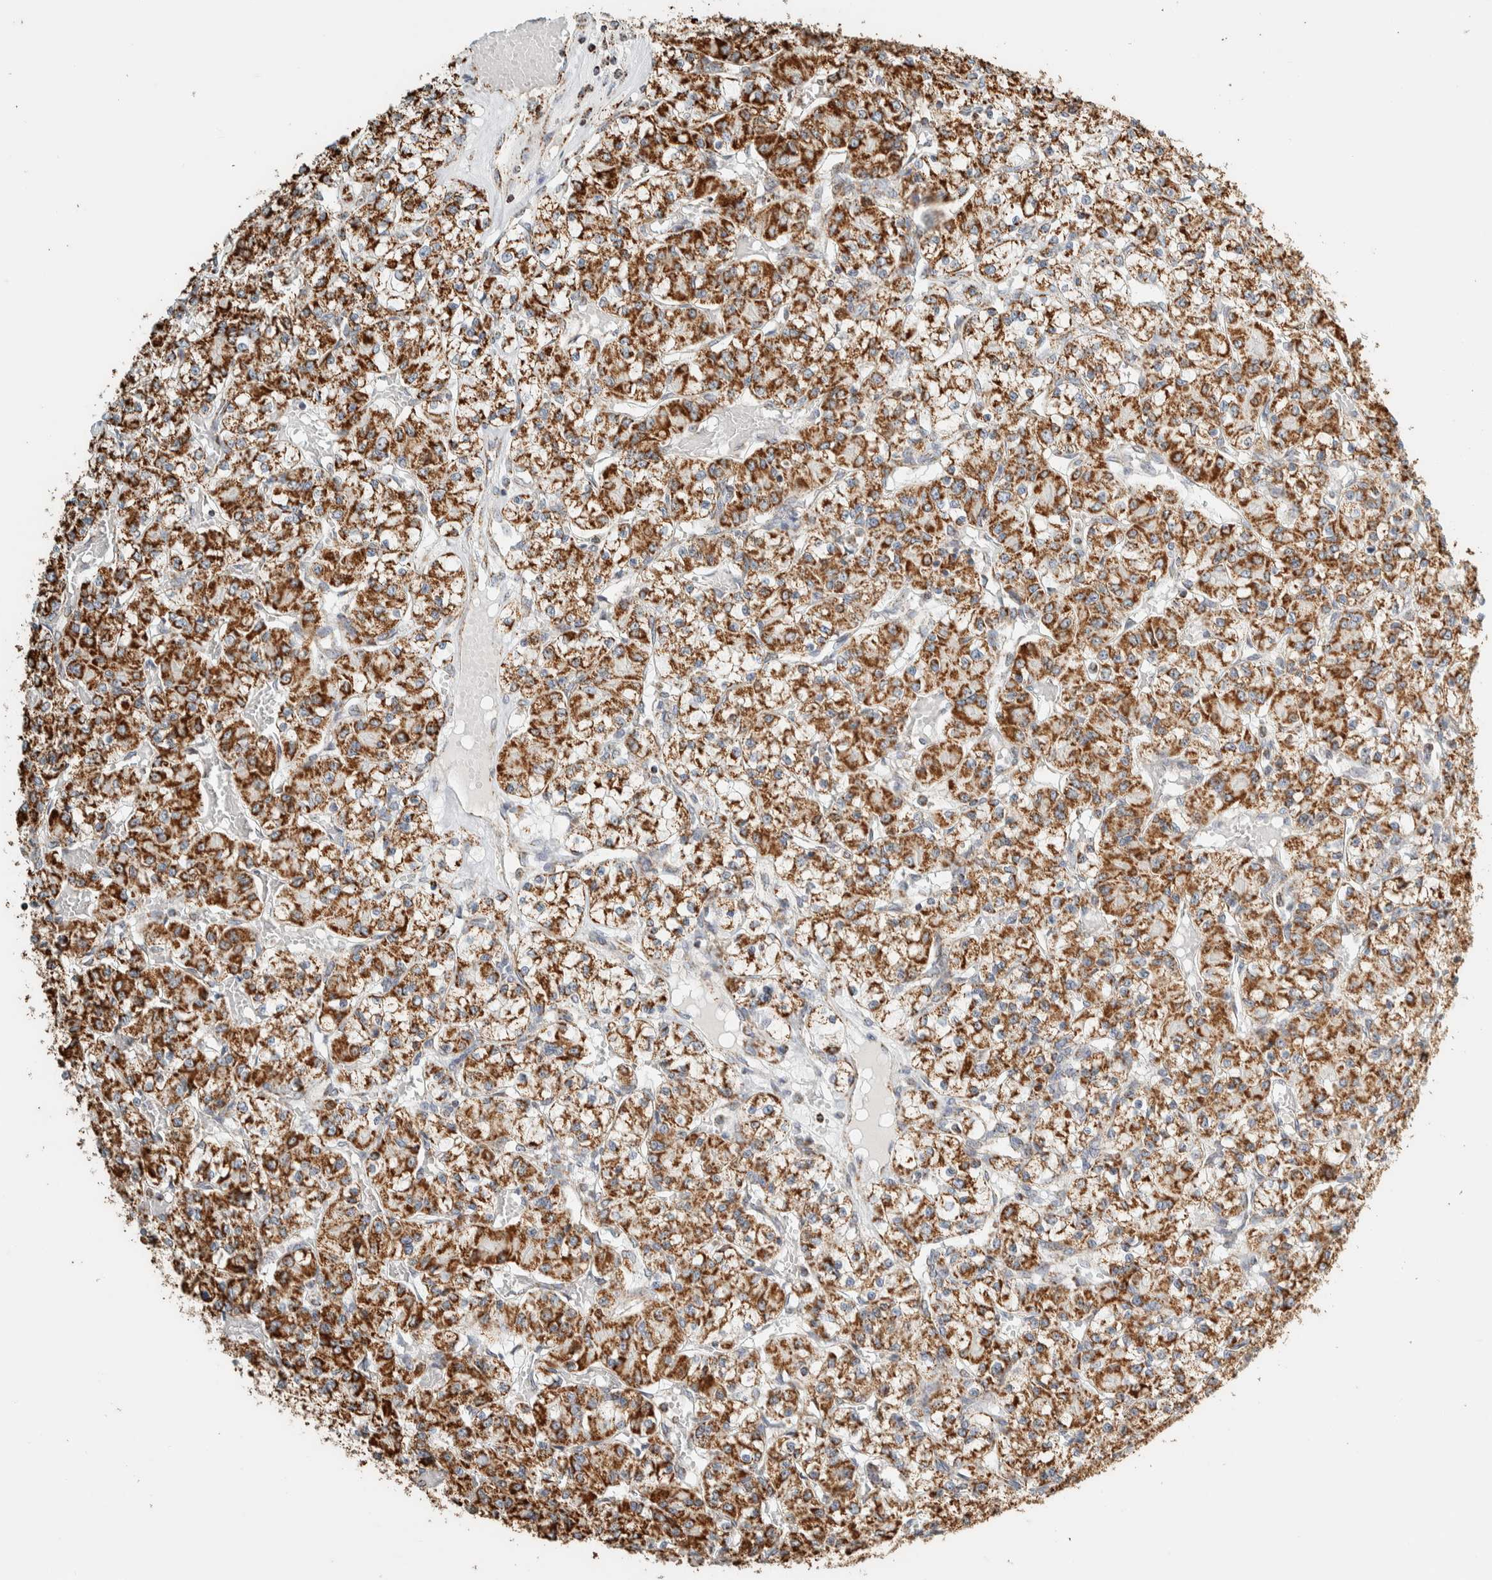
{"staining": {"intensity": "moderate", "quantity": ">75%", "location": "cytoplasmic/membranous"}, "tissue": "renal cancer", "cell_type": "Tumor cells", "image_type": "cancer", "snomed": [{"axis": "morphology", "description": "Adenocarcinoma, NOS"}, {"axis": "topography", "description": "Kidney"}], "caption": "Renal cancer (adenocarcinoma) stained with DAB (3,3'-diaminobenzidine) immunohistochemistry reveals medium levels of moderate cytoplasmic/membranous staining in about >75% of tumor cells. (DAB (3,3'-diaminobenzidine) IHC, brown staining for protein, blue staining for nuclei).", "gene": "ZNF454", "patient": {"sex": "female", "age": 59}}